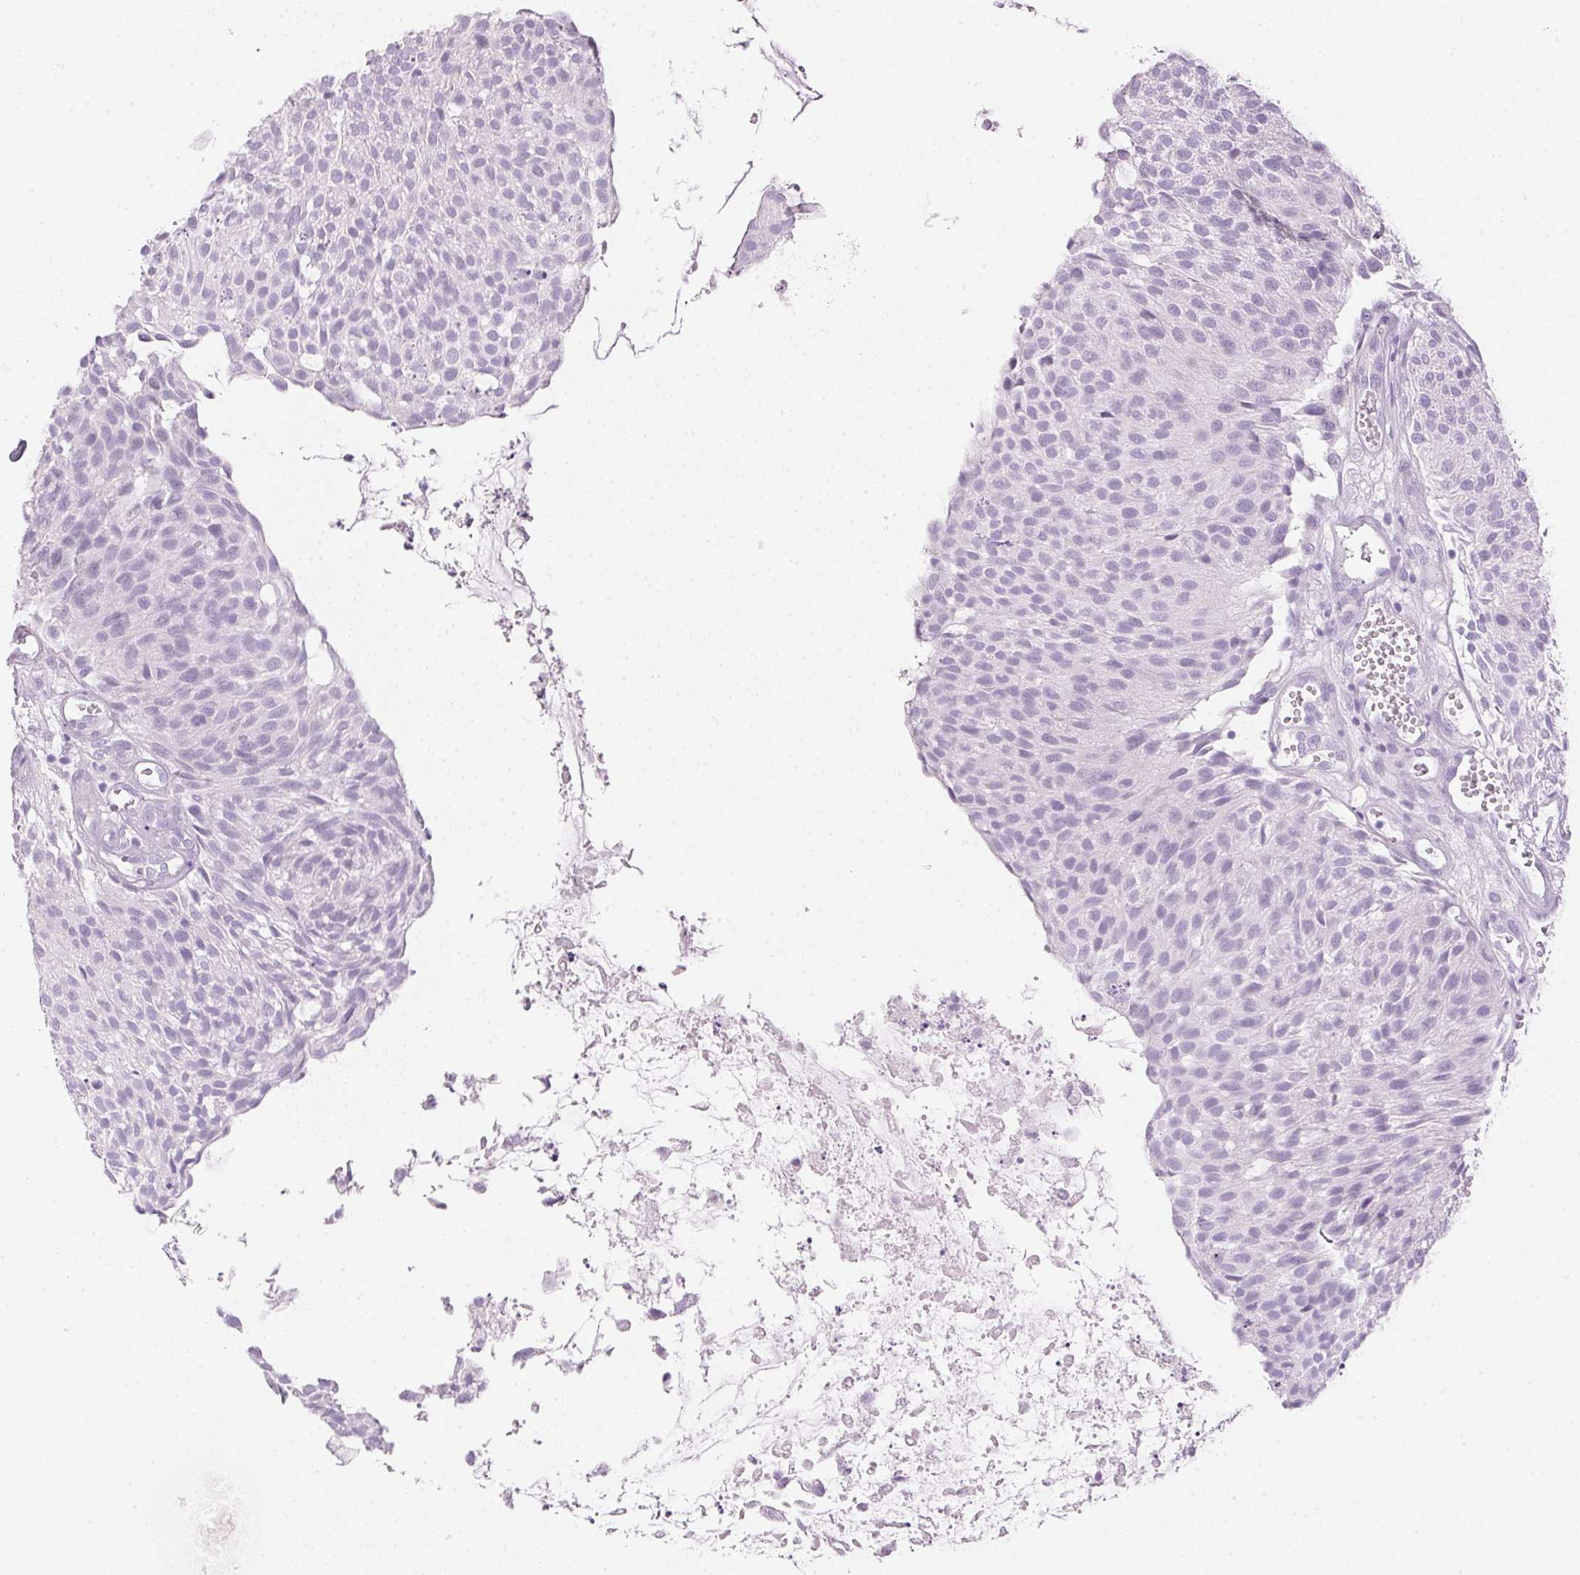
{"staining": {"intensity": "negative", "quantity": "none", "location": "none"}, "tissue": "urothelial cancer", "cell_type": "Tumor cells", "image_type": "cancer", "snomed": [{"axis": "morphology", "description": "Urothelial carcinoma, NOS"}, {"axis": "topography", "description": "Urinary bladder"}], "caption": "Immunohistochemical staining of human urothelial cancer reveals no significant expression in tumor cells.", "gene": "IGFBP1", "patient": {"sex": "male", "age": 84}}